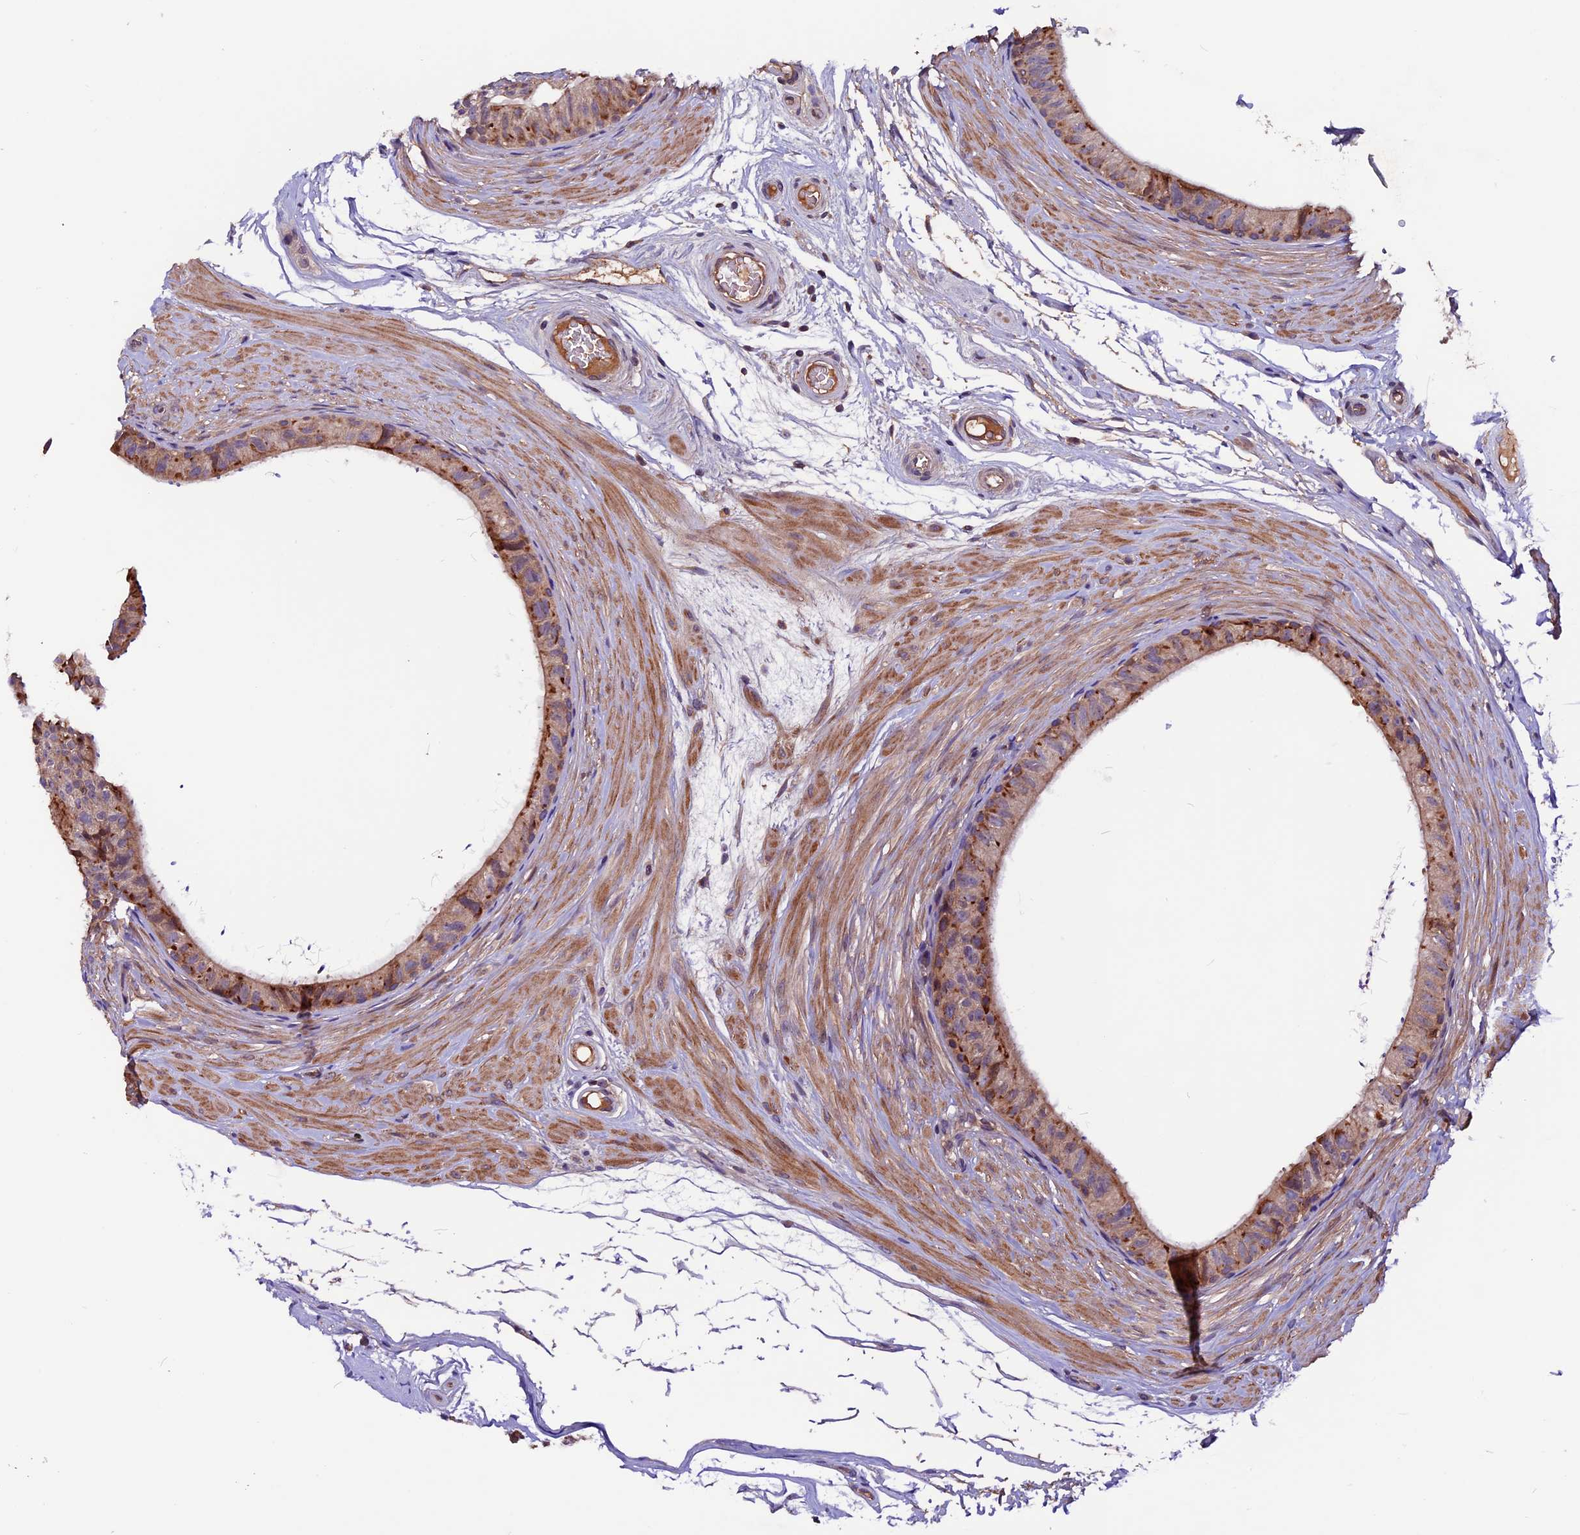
{"staining": {"intensity": "weak", "quantity": "25%-75%", "location": "cytoplasmic/membranous"}, "tissue": "epididymis", "cell_type": "Glandular cells", "image_type": "normal", "snomed": [{"axis": "morphology", "description": "Normal tissue, NOS"}, {"axis": "topography", "description": "Epididymis"}], "caption": "Immunohistochemistry image of normal epididymis: epididymis stained using IHC displays low levels of weak protein expression localized specifically in the cytoplasmic/membranous of glandular cells, appearing as a cytoplasmic/membranous brown color.", "gene": "ZNF598", "patient": {"sex": "male", "age": 45}}